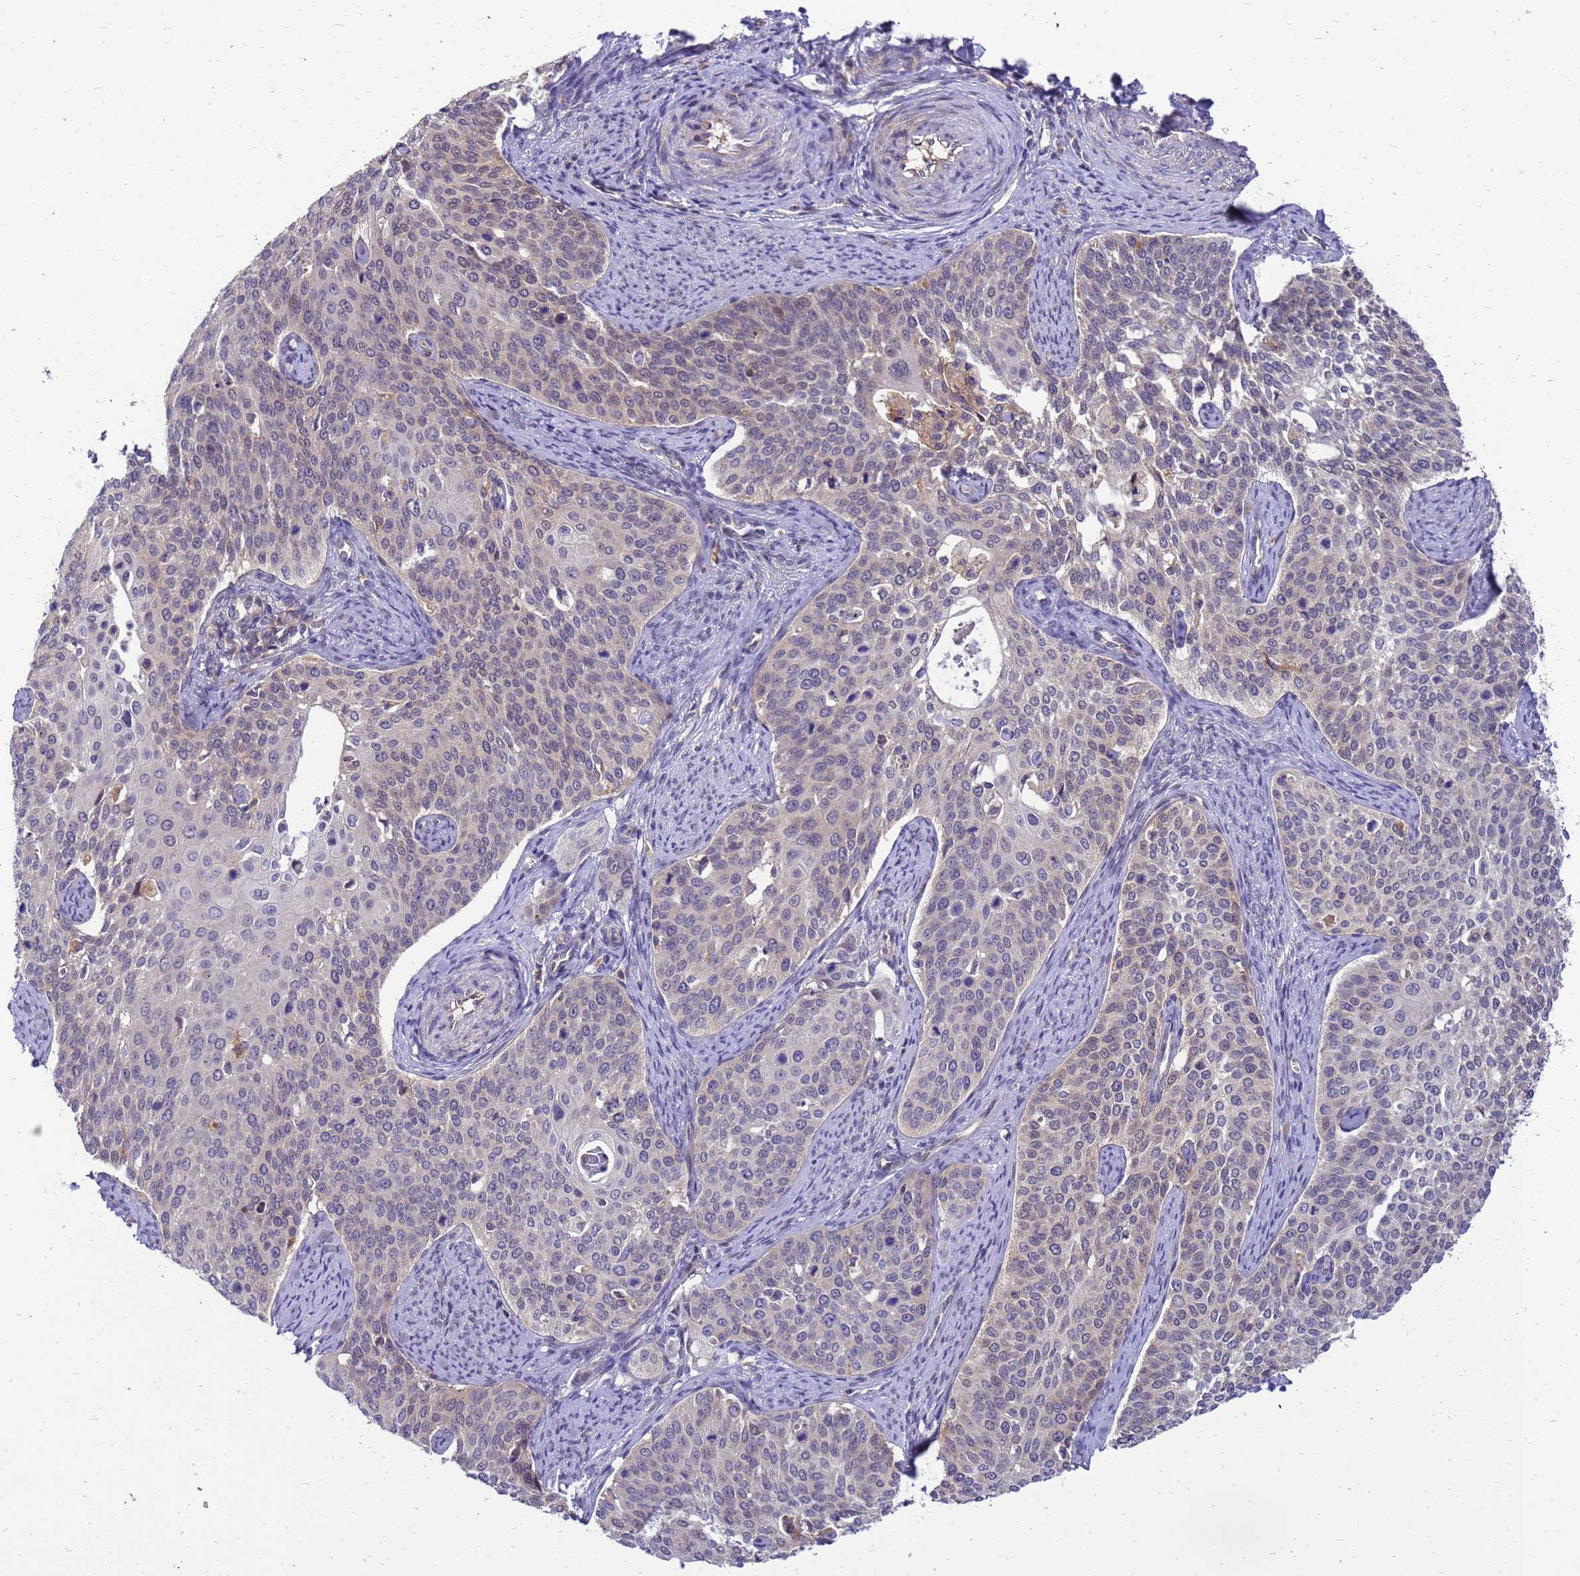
{"staining": {"intensity": "weak", "quantity": "<25%", "location": "cytoplasmic/membranous"}, "tissue": "cervical cancer", "cell_type": "Tumor cells", "image_type": "cancer", "snomed": [{"axis": "morphology", "description": "Squamous cell carcinoma, NOS"}, {"axis": "topography", "description": "Cervix"}], "caption": "Tumor cells are negative for brown protein staining in cervical squamous cell carcinoma.", "gene": "ENOPH1", "patient": {"sex": "female", "age": 44}}